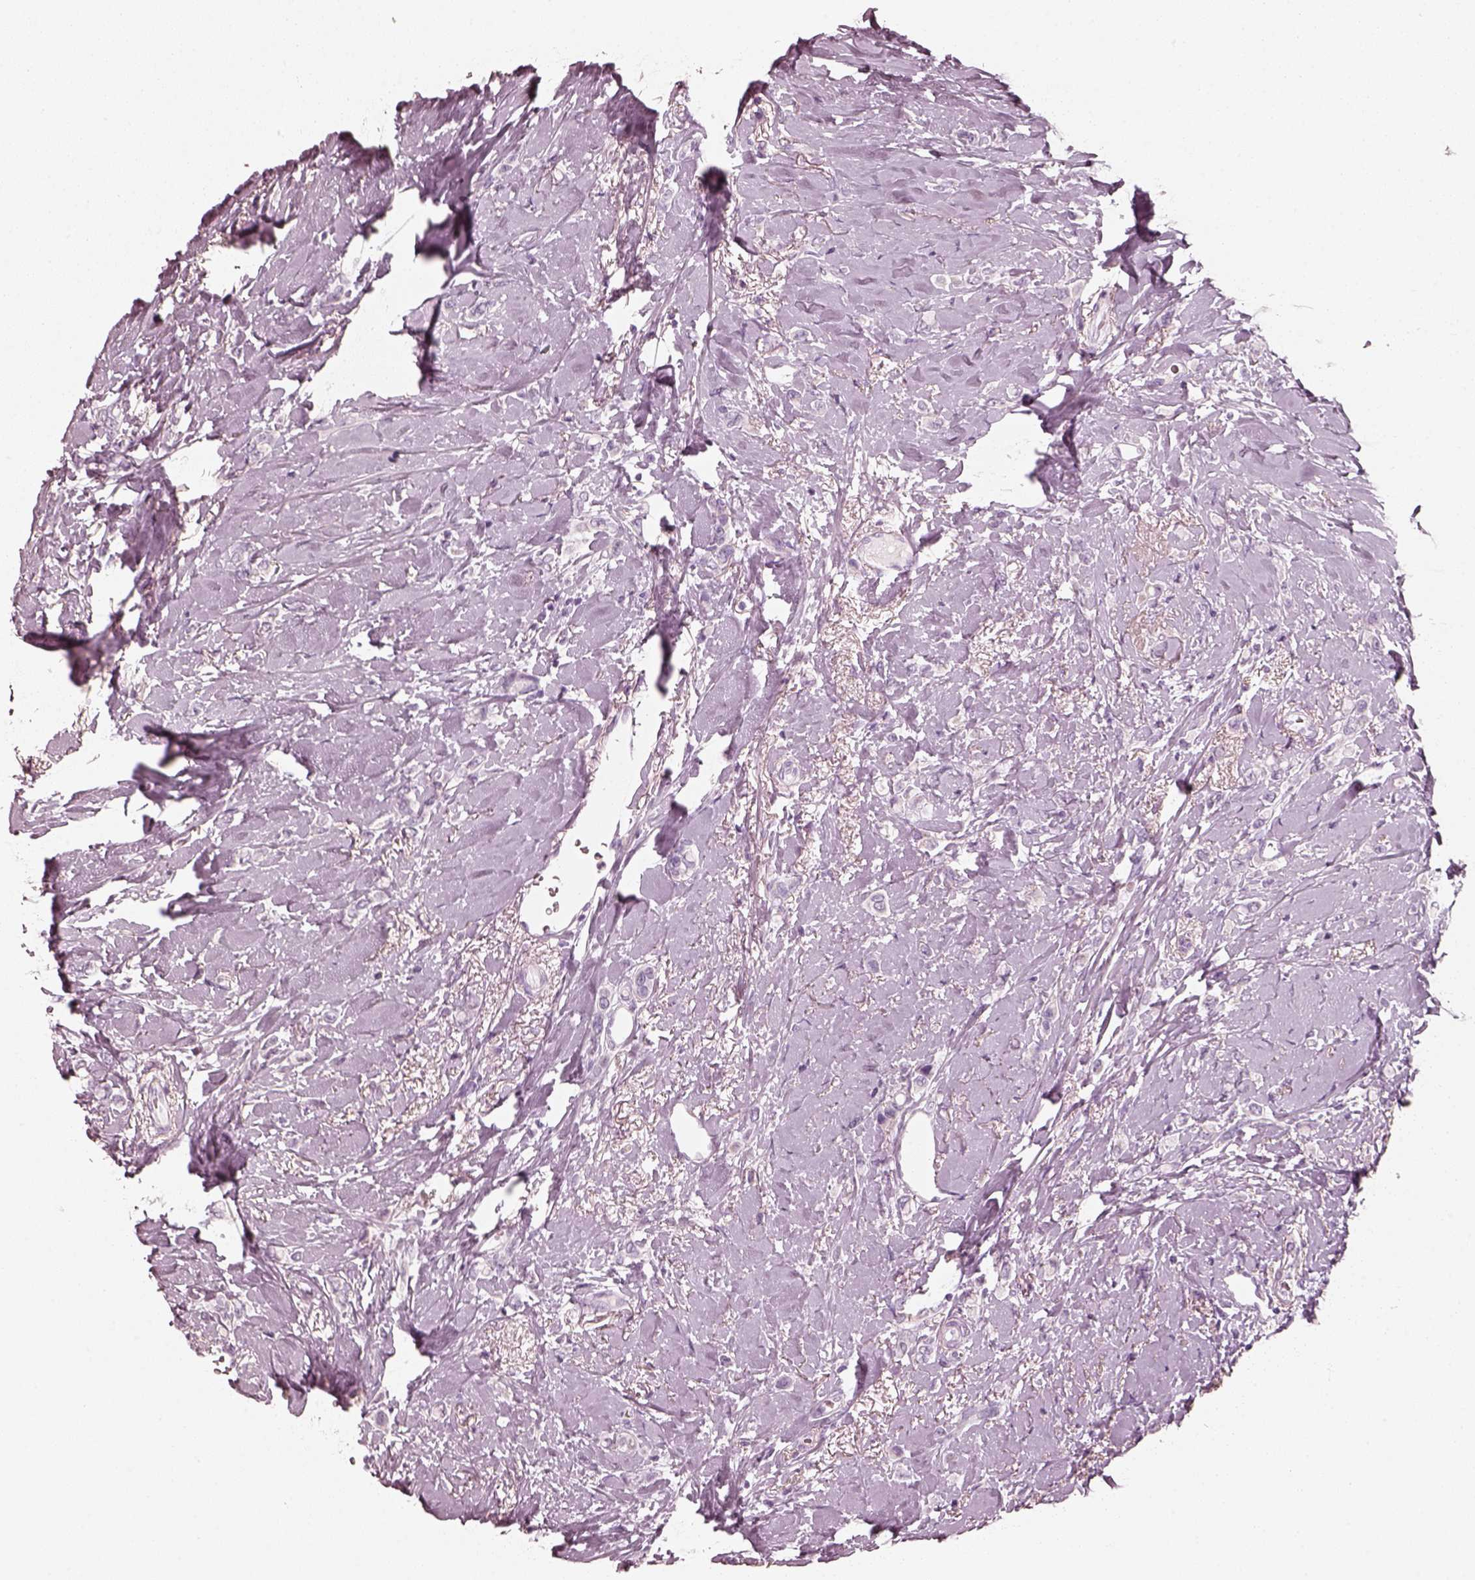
{"staining": {"intensity": "negative", "quantity": "none", "location": "none"}, "tissue": "breast cancer", "cell_type": "Tumor cells", "image_type": "cancer", "snomed": [{"axis": "morphology", "description": "Lobular carcinoma"}, {"axis": "topography", "description": "Breast"}], "caption": "Tumor cells show no significant protein positivity in breast cancer. (Immunohistochemistry (ihc), brightfield microscopy, high magnification).", "gene": "R3HDML", "patient": {"sex": "female", "age": 66}}